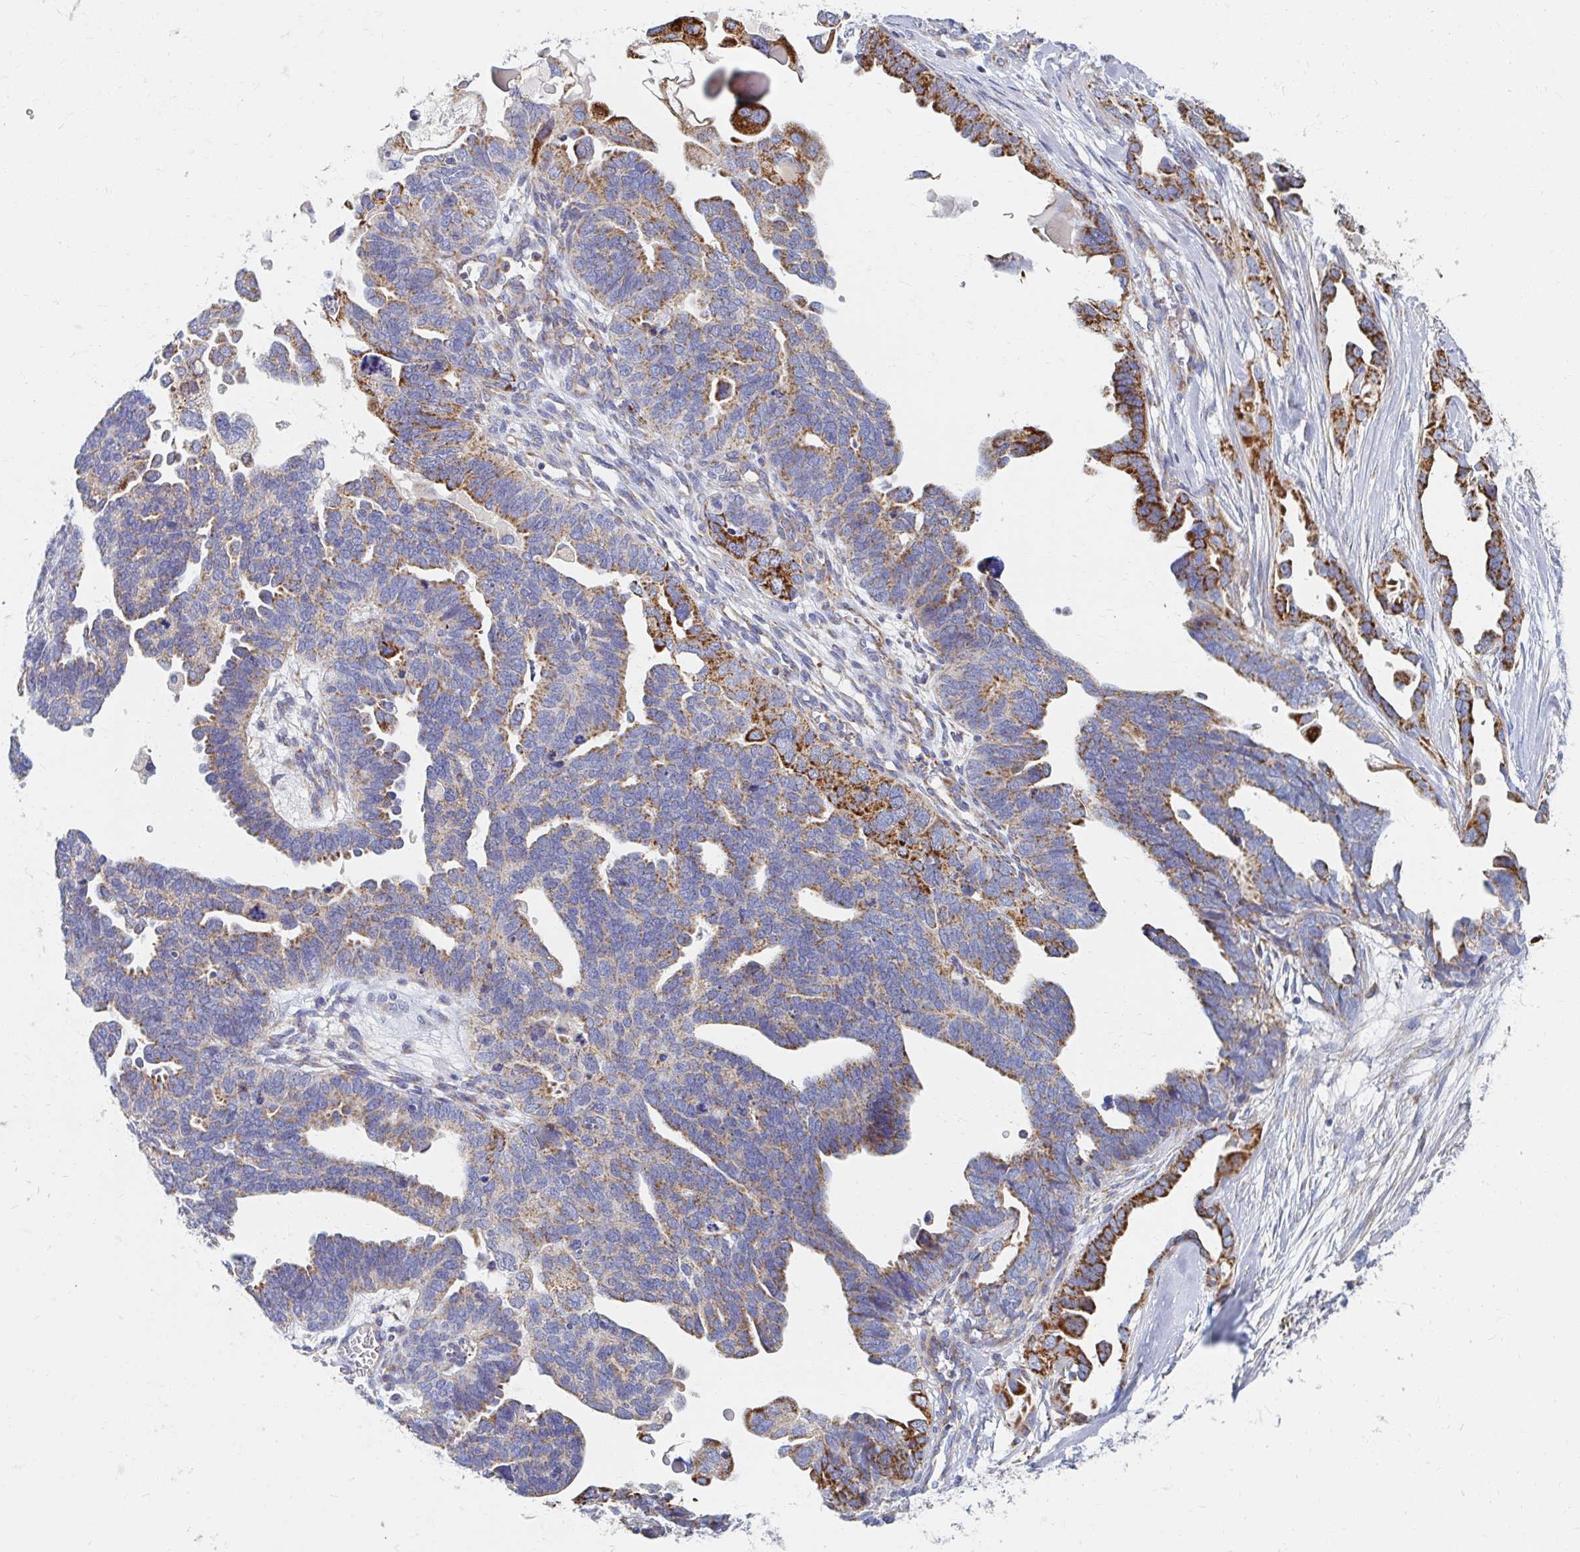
{"staining": {"intensity": "moderate", "quantity": ">75%", "location": "cytoplasmic/membranous"}, "tissue": "ovarian cancer", "cell_type": "Tumor cells", "image_type": "cancer", "snomed": [{"axis": "morphology", "description": "Cystadenocarcinoma, serous, NOS"}, {"axis": "topography", "description": "Ovary"}], "caption": "This is an image of immunohistochemistry staining of serous cystadenocarcinoma (ovarian), which shows moderate expression in the cytoplasmic/membranous of tumor cells.", "gene": "MAVS", "patient": {"sex": "female", "age": 51}}